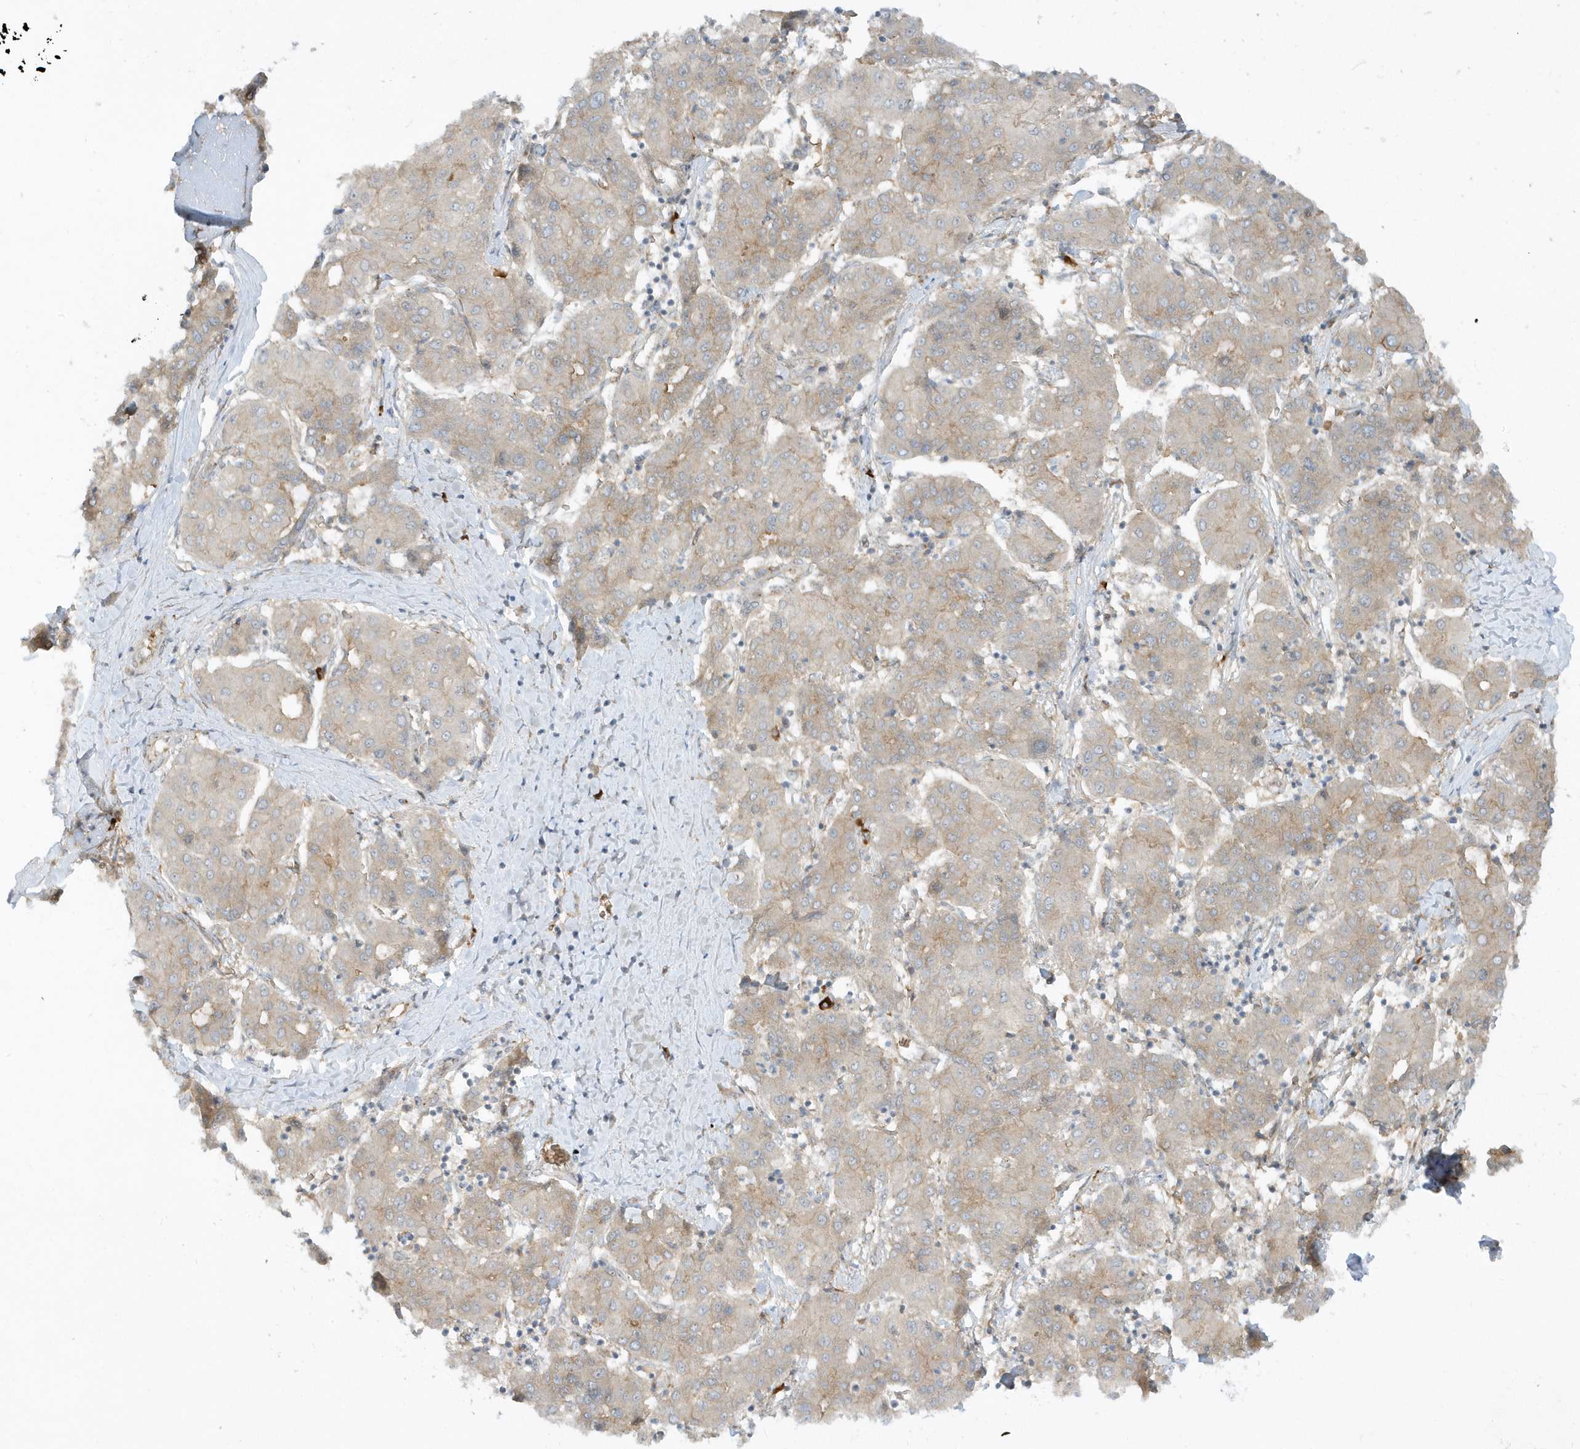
{"staining": {"intensity": "moderate", "quantity": "25%-75%", "location": "cytoplasmic/membranous"}, "tissue": "liver cancer", "cell_type": "Tumor cells", "image_type": "cancer", "snomed": [{"axis": "morphology", "description": "Carcinoma, Hepatocellular, NOS"}, {"axis": "topography", "description": "Liver"}], "caption": "DAB (3,3'-diaminobenzidine) immunohistochemical staining of liver hepatocellular carcinoma shows moderate cytoplasmic/membranous protein expression in approximately 25%-75% of tumor cells.", "gene": "RPP40", "patient": {"sex": "male", "age": 65}}